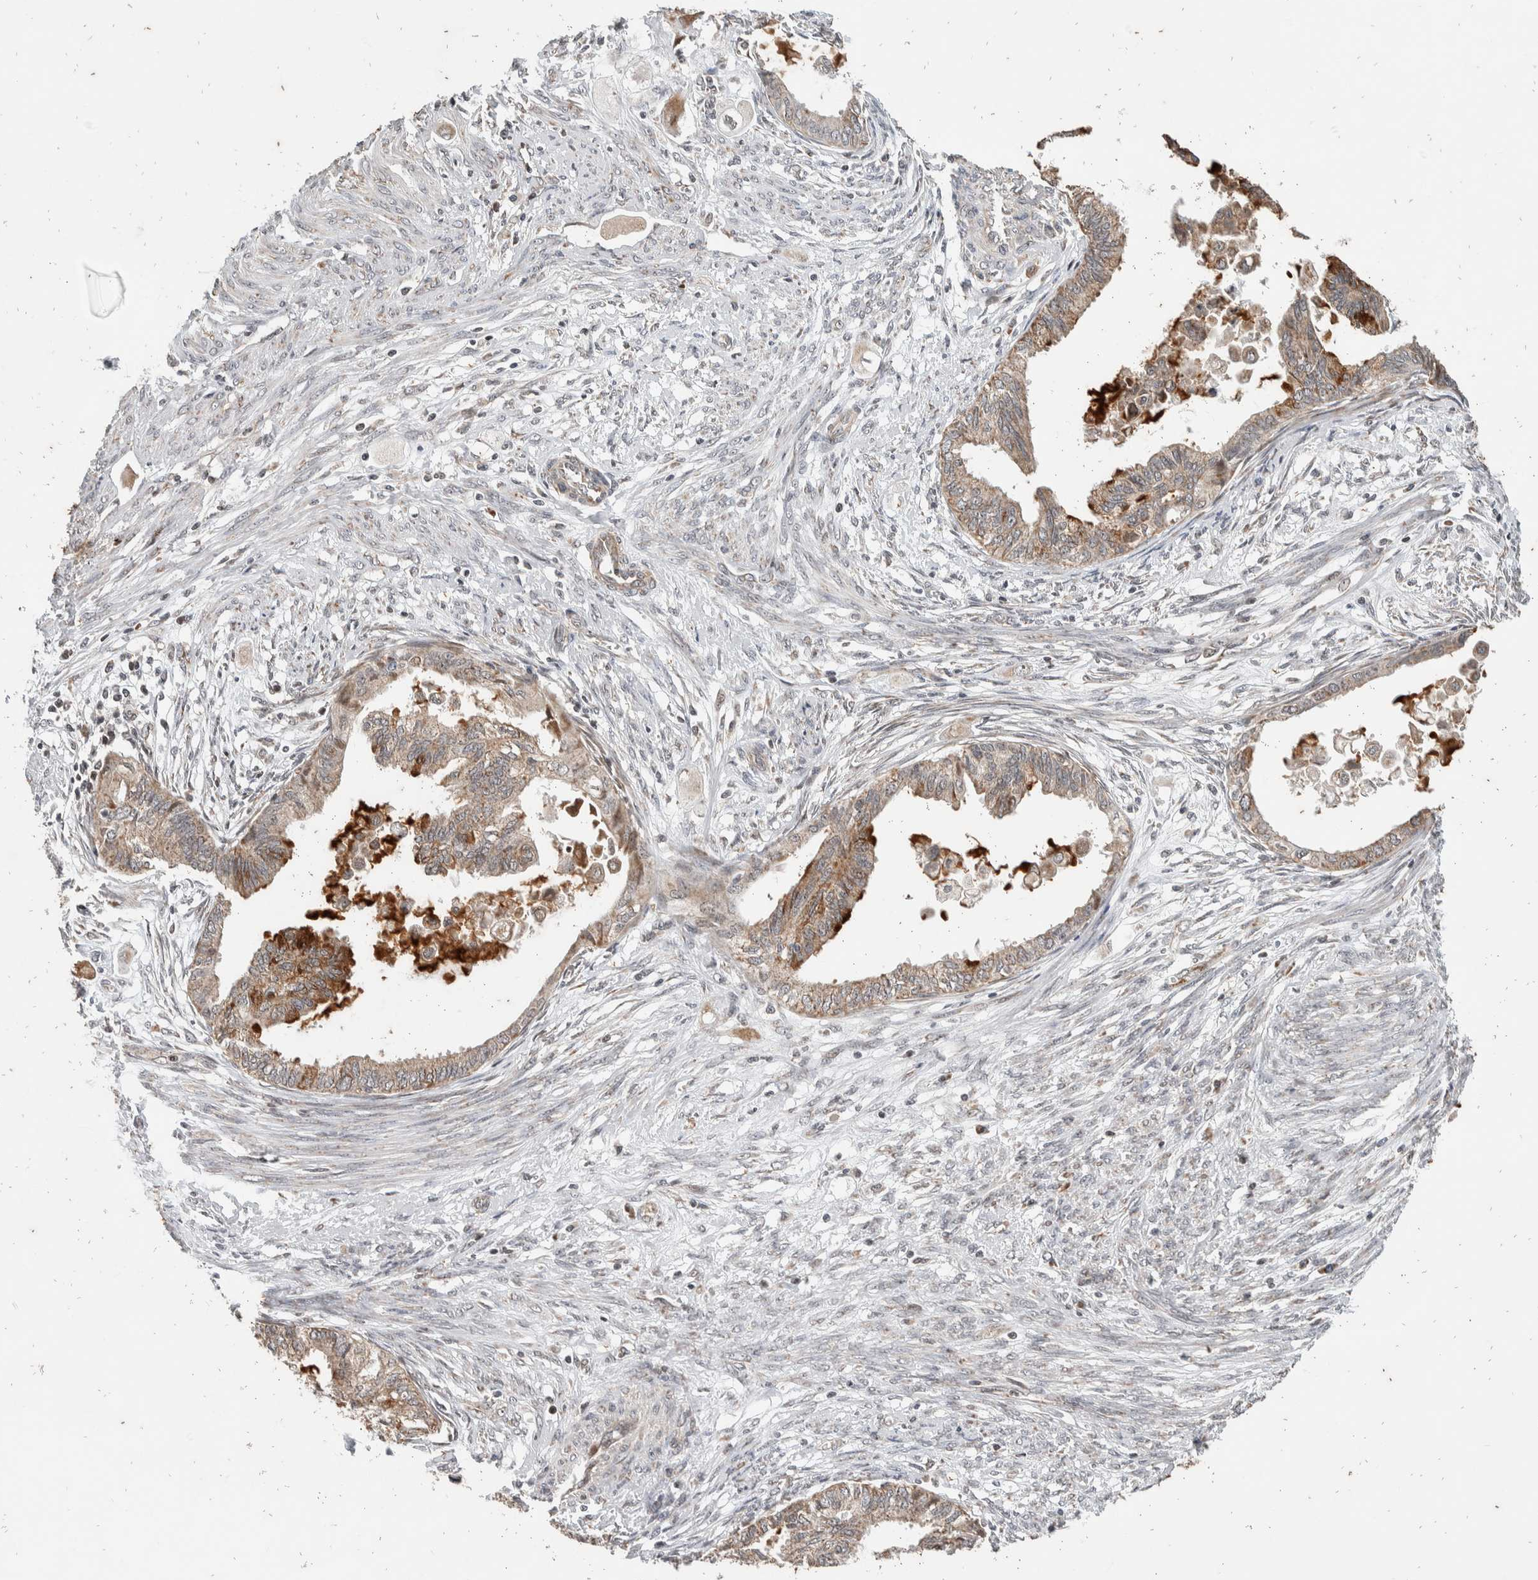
{"staining": {"intensity": "moderate", "quantity": "<25%", "location": "cytoplasmic/membranous"}, "tissue": "cervical cancer", "cell_type": "Tumor cells", "image_type": "cancer", "snomed": [{"axis": "morphology", "description": "Normal tissue, NOS"}, {"axis": "morphology", "description": "Adenocarcinoma, NOS"}, {"axis": "topography", "description": "Cervix"}, {"axis": "topography", "description": "Endometrium"}], "caption": "Immunohistochemistry (IHC) staining of cervical adenocarcinoma, which exhibits low levels of moderate cytoplasmic/membranous staining in approximately <25% of tumor cells indicating moderate cytoplasmic/membranous protein positivity. The staining was performed using DAB (brown) for protein detection and nuclei were counterstained in hematoxylin (blue).", "gene": "ATXN7L1", "patient": {"sex": "female", "age": 86}}